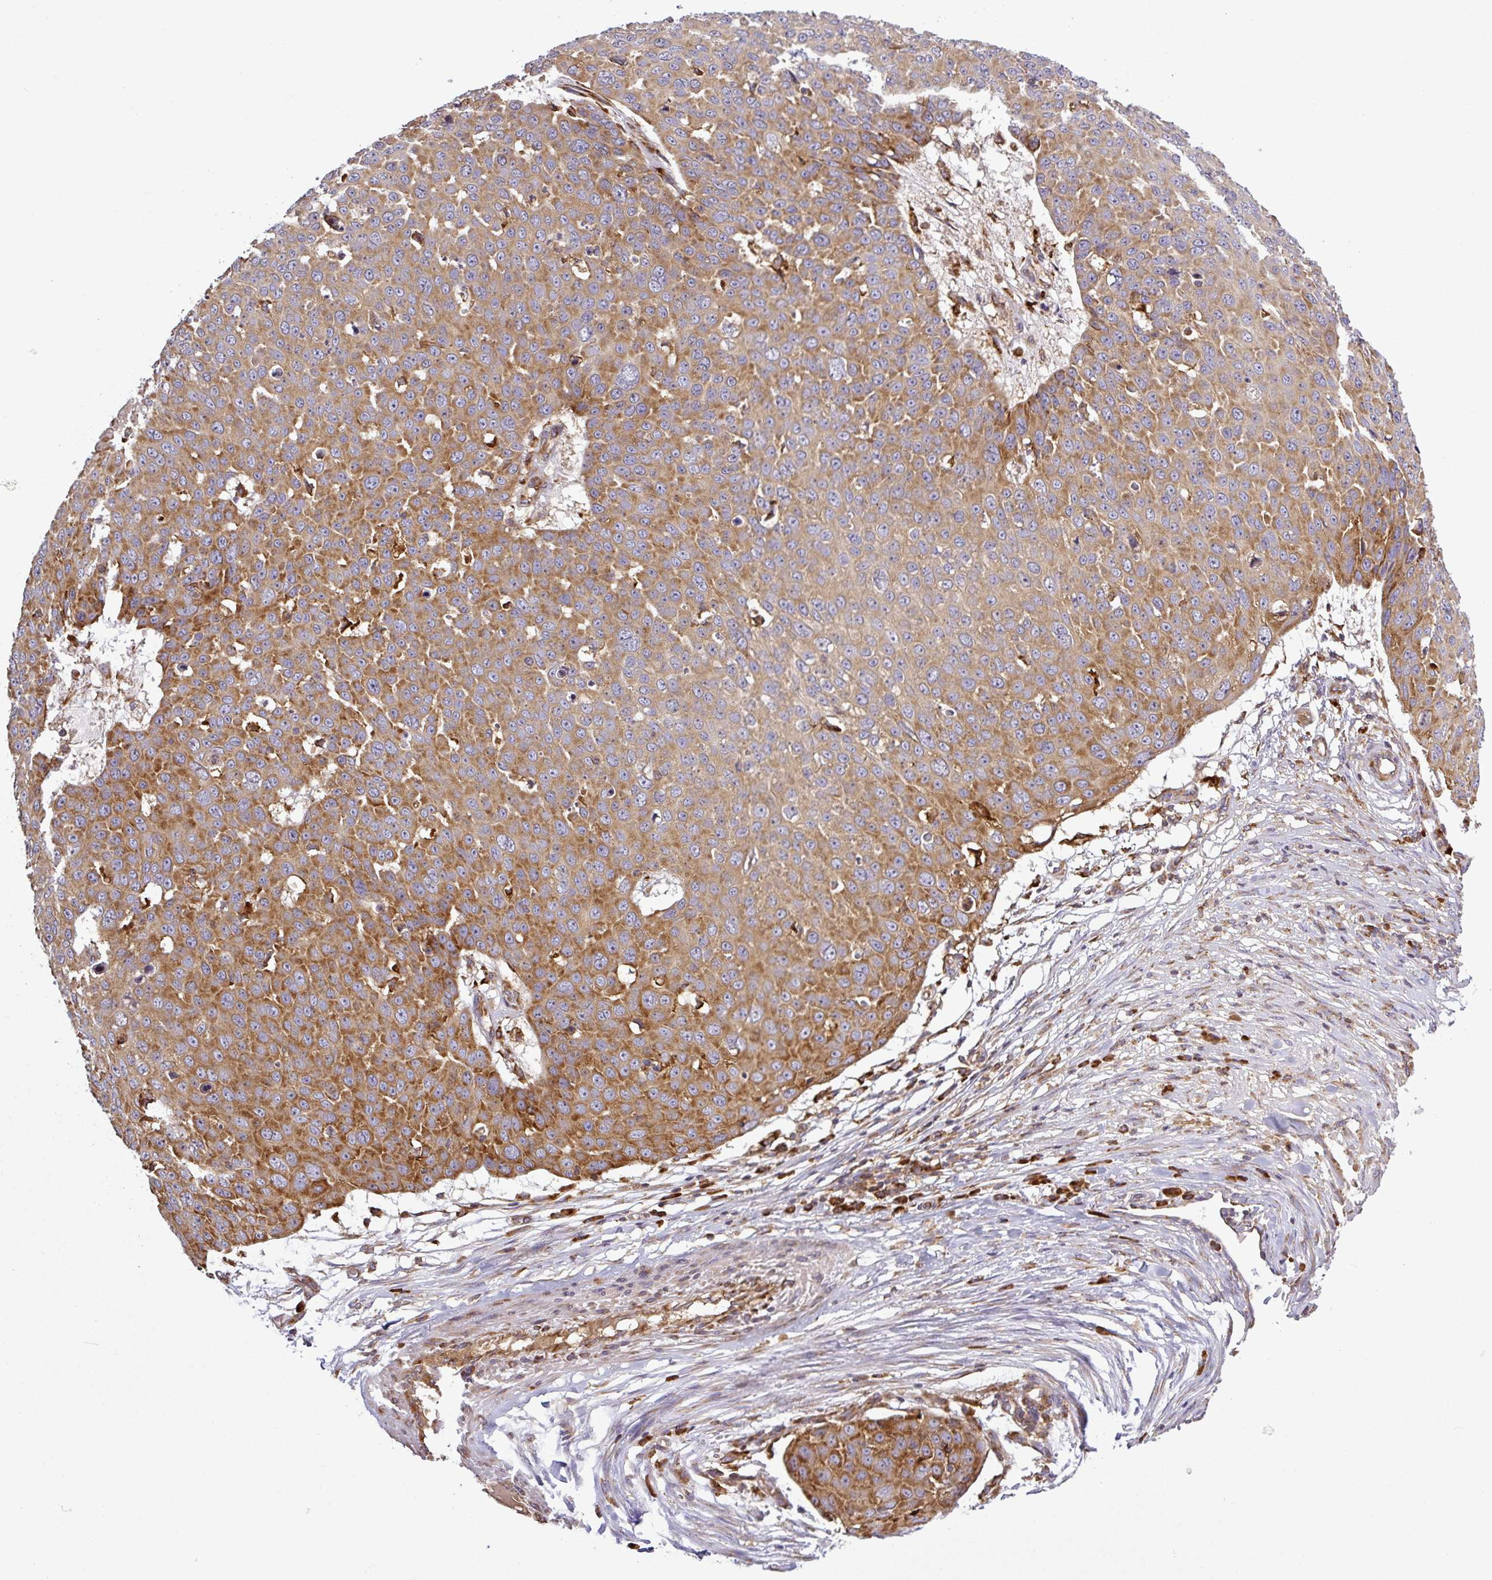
{"staining": {"intensity": "moderate", "quantity": ">75%", "location": "cytoplasmic/membranous"}, "tissue": "skin cancer", "cell_type": "Tumor cells", "image_type": "cancer", "snomed": [{"axis": "morphology", "description": "Squamous cell carcinoma, NOS"}, {"axis": "topography", "description": "Skin"}], "caption": "Skin cancer stained with a brown dye exhibits moderate cytoplasmic/membranous positive expression in approximately >75% of tumor cells.", "gene": "LRRC74B", "patient": {"sex": "male", "age": 71}}